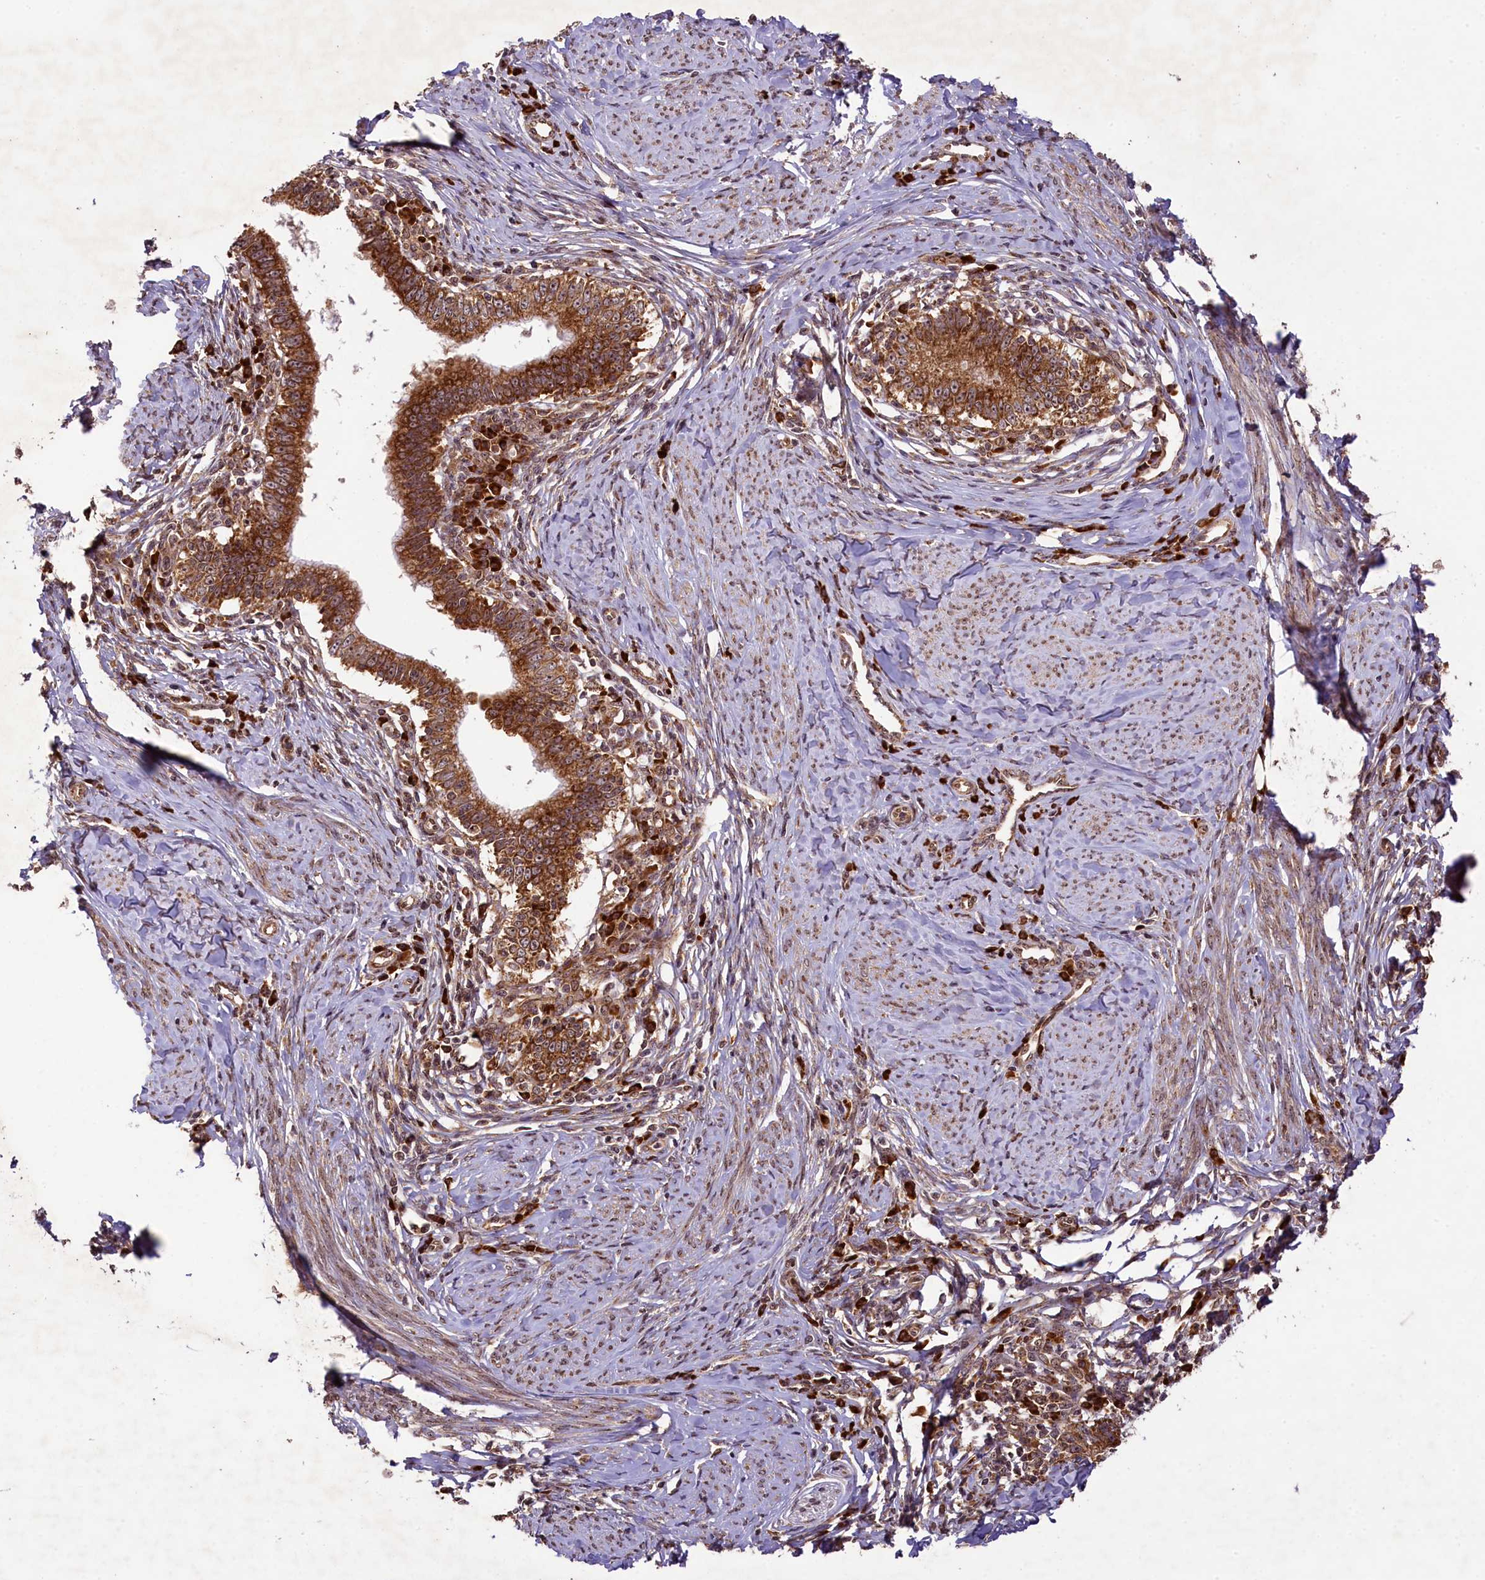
{"staining": {"intensity": "strong", "quantity": ">75%", "location": "cytoplasmic/membranous"}, "tissue": "cervical cancer", "cell_type": "Tumor cells", "image_type": "cancer", "snomed": [{"axis": "morphology", "description": "Adenocarcinoma, NOS"}, {"axis": "topography", "description": "Cervix"}], "caption": "The image displays staining of cervical cancer, revealing strong cytoplasmic/membranous protein expression (brown color) within tumor cells.", "gene": "LARP4", "patient": {"sex": "female", "age": 36}}